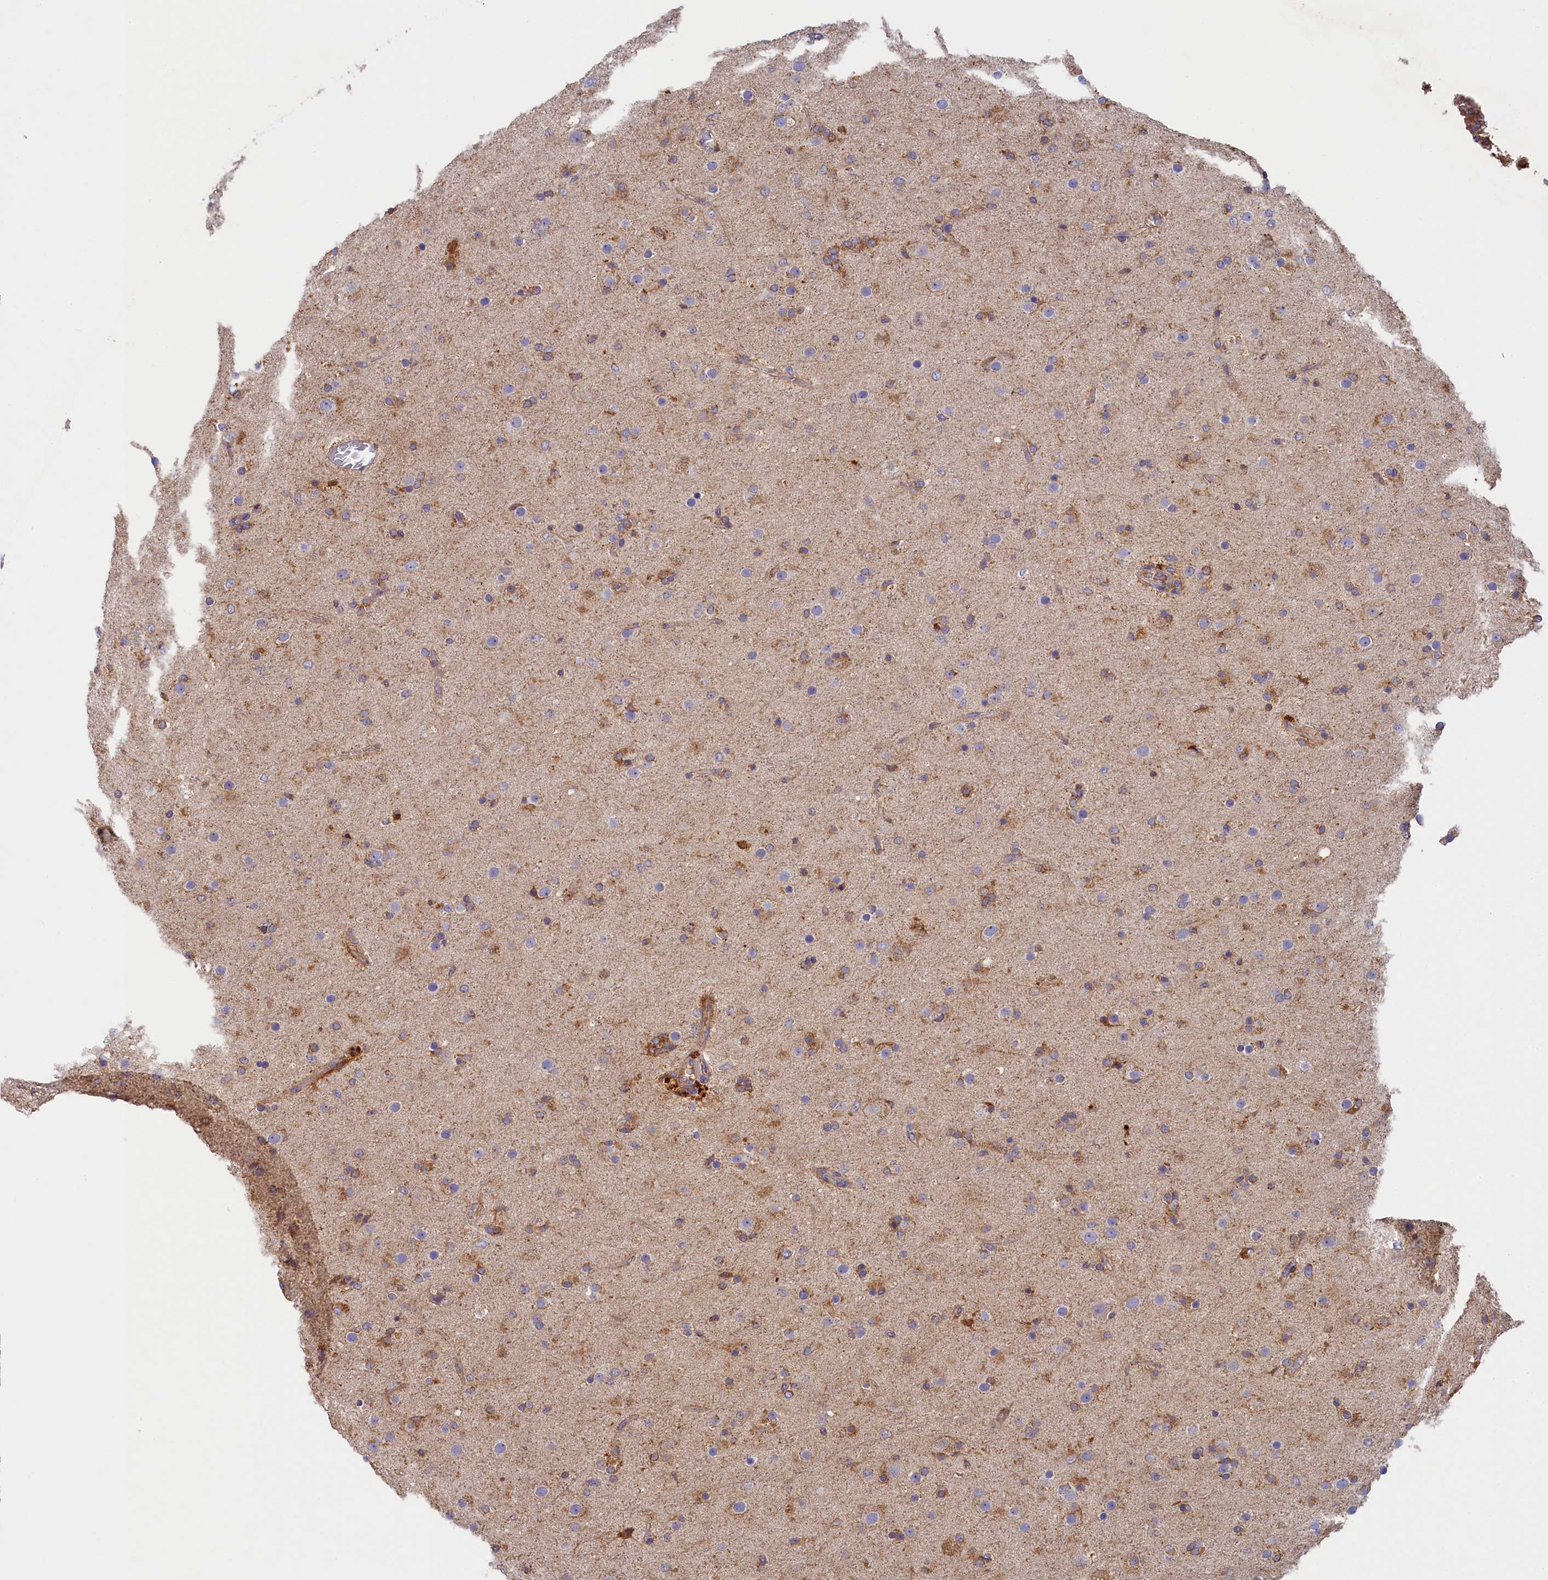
{"staining": {"intensity": "weak", "quantity": "25%-75%", "location": "cytoplasmic/membranous"}, "tissue": "glioma", "cell_type": "Tumor cells", "image_type": "cancer", "snomed": [{"axis": "morphology", "description": "Glioma, malignant, Low grade"}, {"axis": "topography", "description": "Brain"}], "caption": "Low-grade glioma (malignant) was stained to show a protein in brown. There is low levels of weak cytoplasmic/membranous positivity in approximately 25%-75% of tumor cells. (DAB = brown stain, brightfield microscopy at high magnification).", "gene": "SEC31B", "patient": {"sex": "male", "age": 65}}